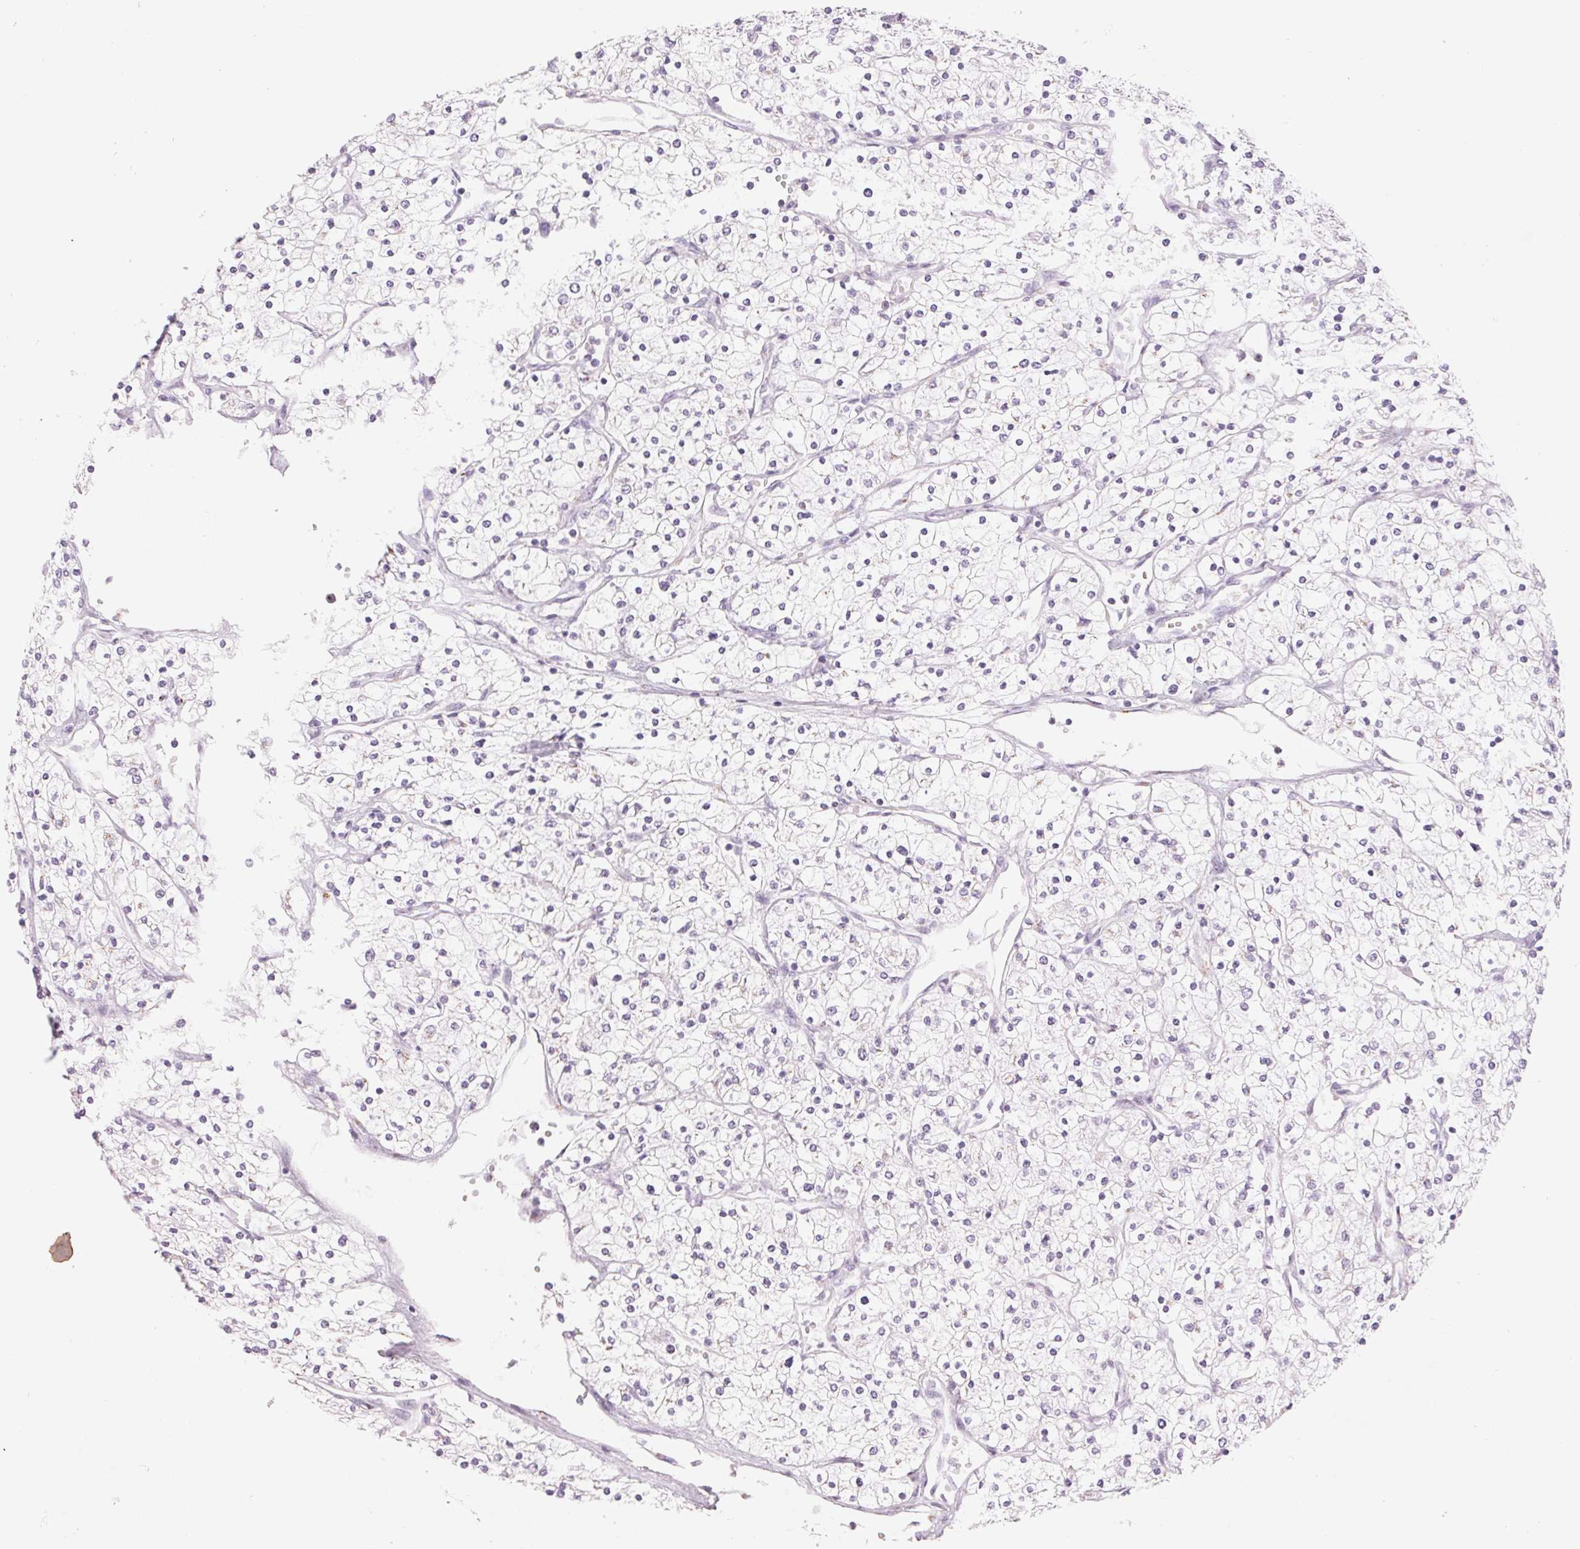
{"staining": {"intensity": "negative", "quantity": "none", "location": "none"}, "tissue": "renal cancer", "cell_type": "Tumor cells", "image_type": "cancer", "snomed": [{"axis": "morphology", "description": "Adenocarcinoma, NOS"}, {"axis": "topography", "description": "Kidney"}], "caption": "The image exhibits no significant expression in tumor cells of renal adenocarcinoma. Brightfield microscopy of immunohistochemistry stained with DAB (3,3'-diaminobenzidine) (brown) and hematoxylin (blue), captured at high magnification.", "gene": "GALNT7", "patient": {"sex": "male", "age": 80}}